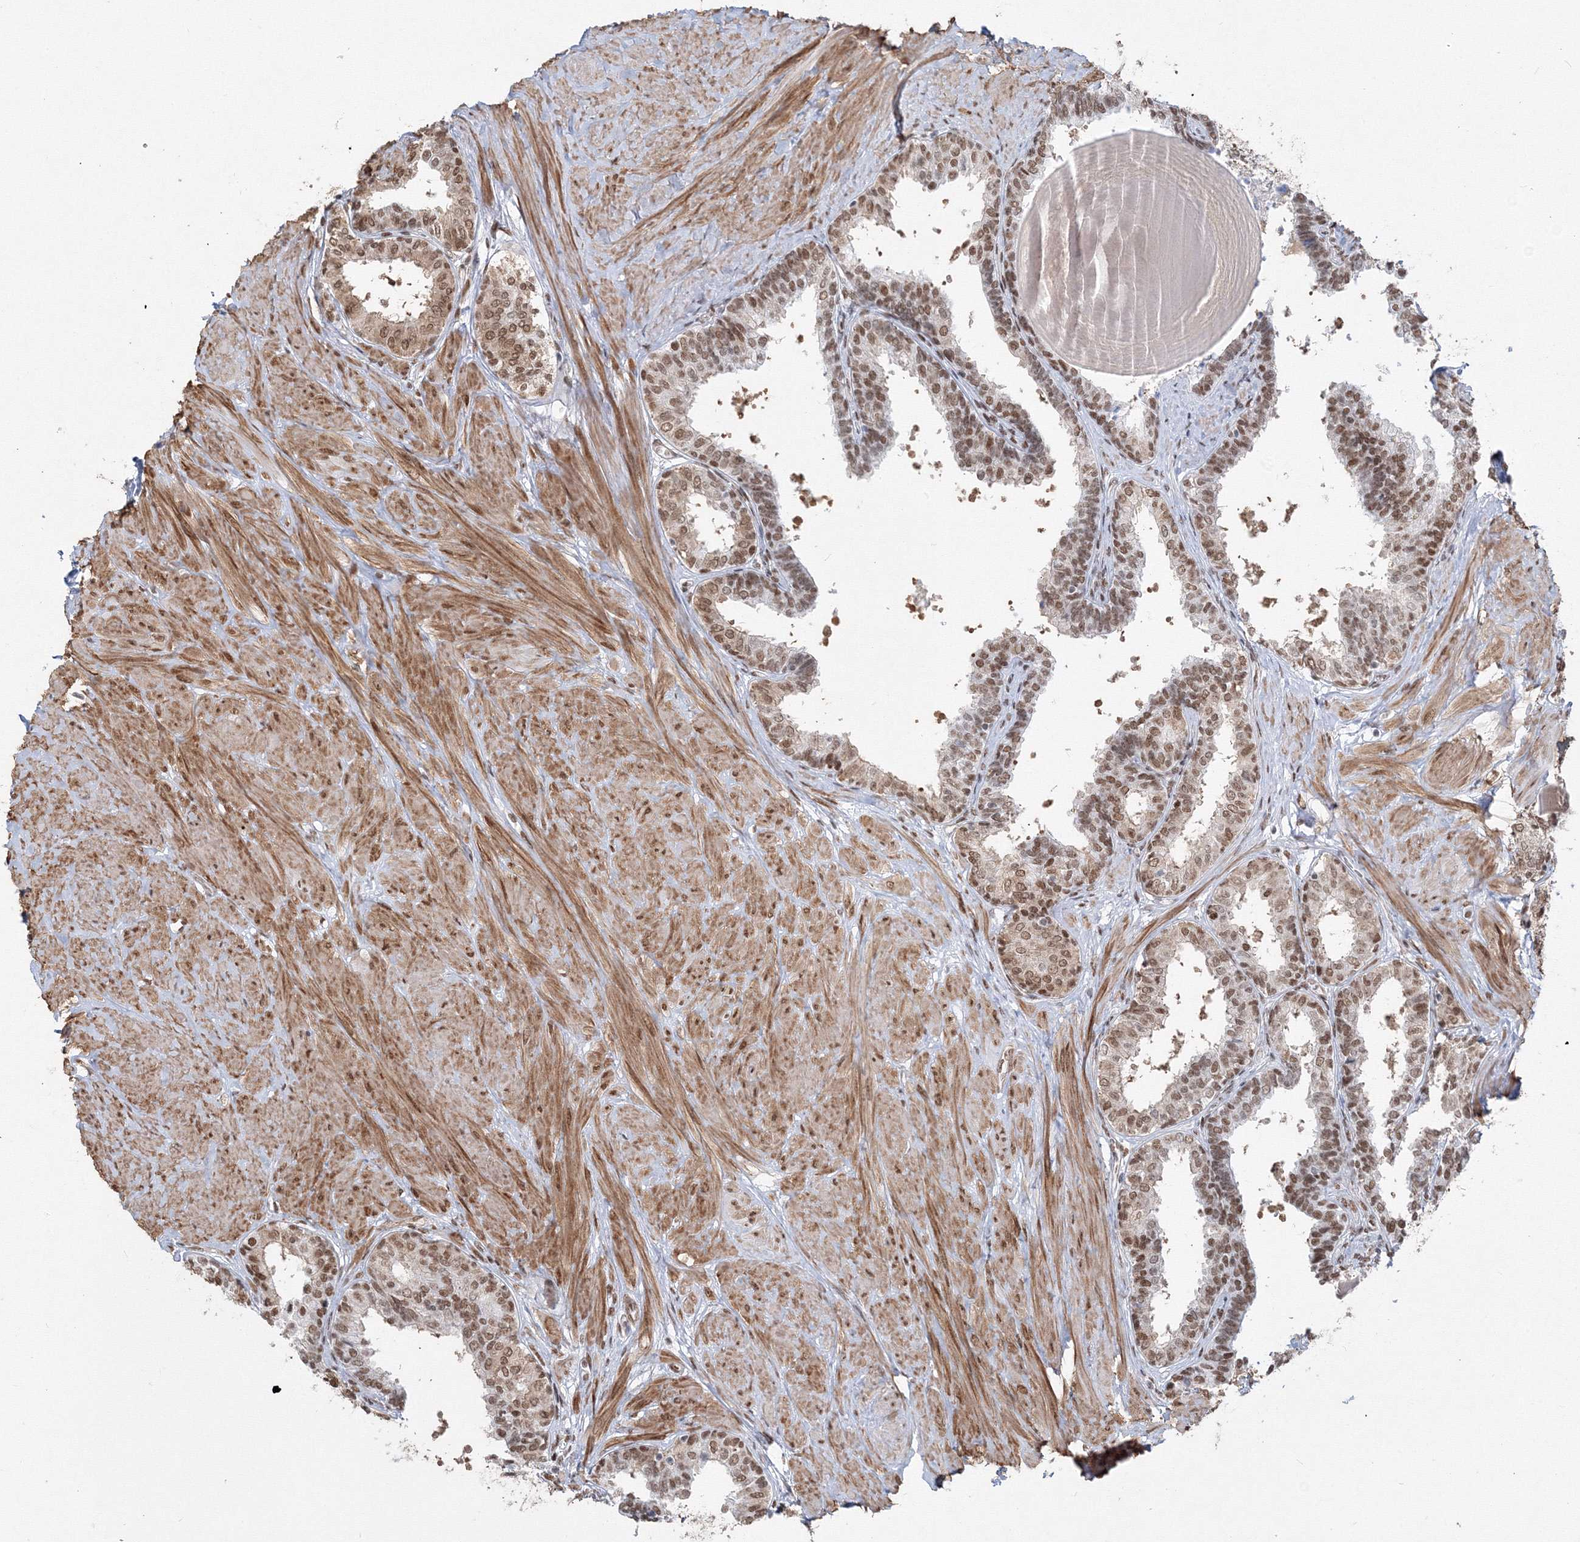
{"staining": {"intensity": "moderate", "quantity": ">75%", "location": "nuclear"}, "tissue": "prostate", "cell_type": "Glandular cells", "image_type": "normal", "snomed": [{"axis": "morphology", "description": "Normal tissue, NOS"}, {"axis": "topography", "description": "Prostate"}], "caption": "Moderate nuclear protein staining is appreciated in about >75% of glandular cells in prostate. The staining is performed using DAB brown chromogen to label protein expression. The nuclei are counter-stained blue using hematoxylin.", "gene": "ZNF638", "patient": {"sex": "male", "age": 48}}